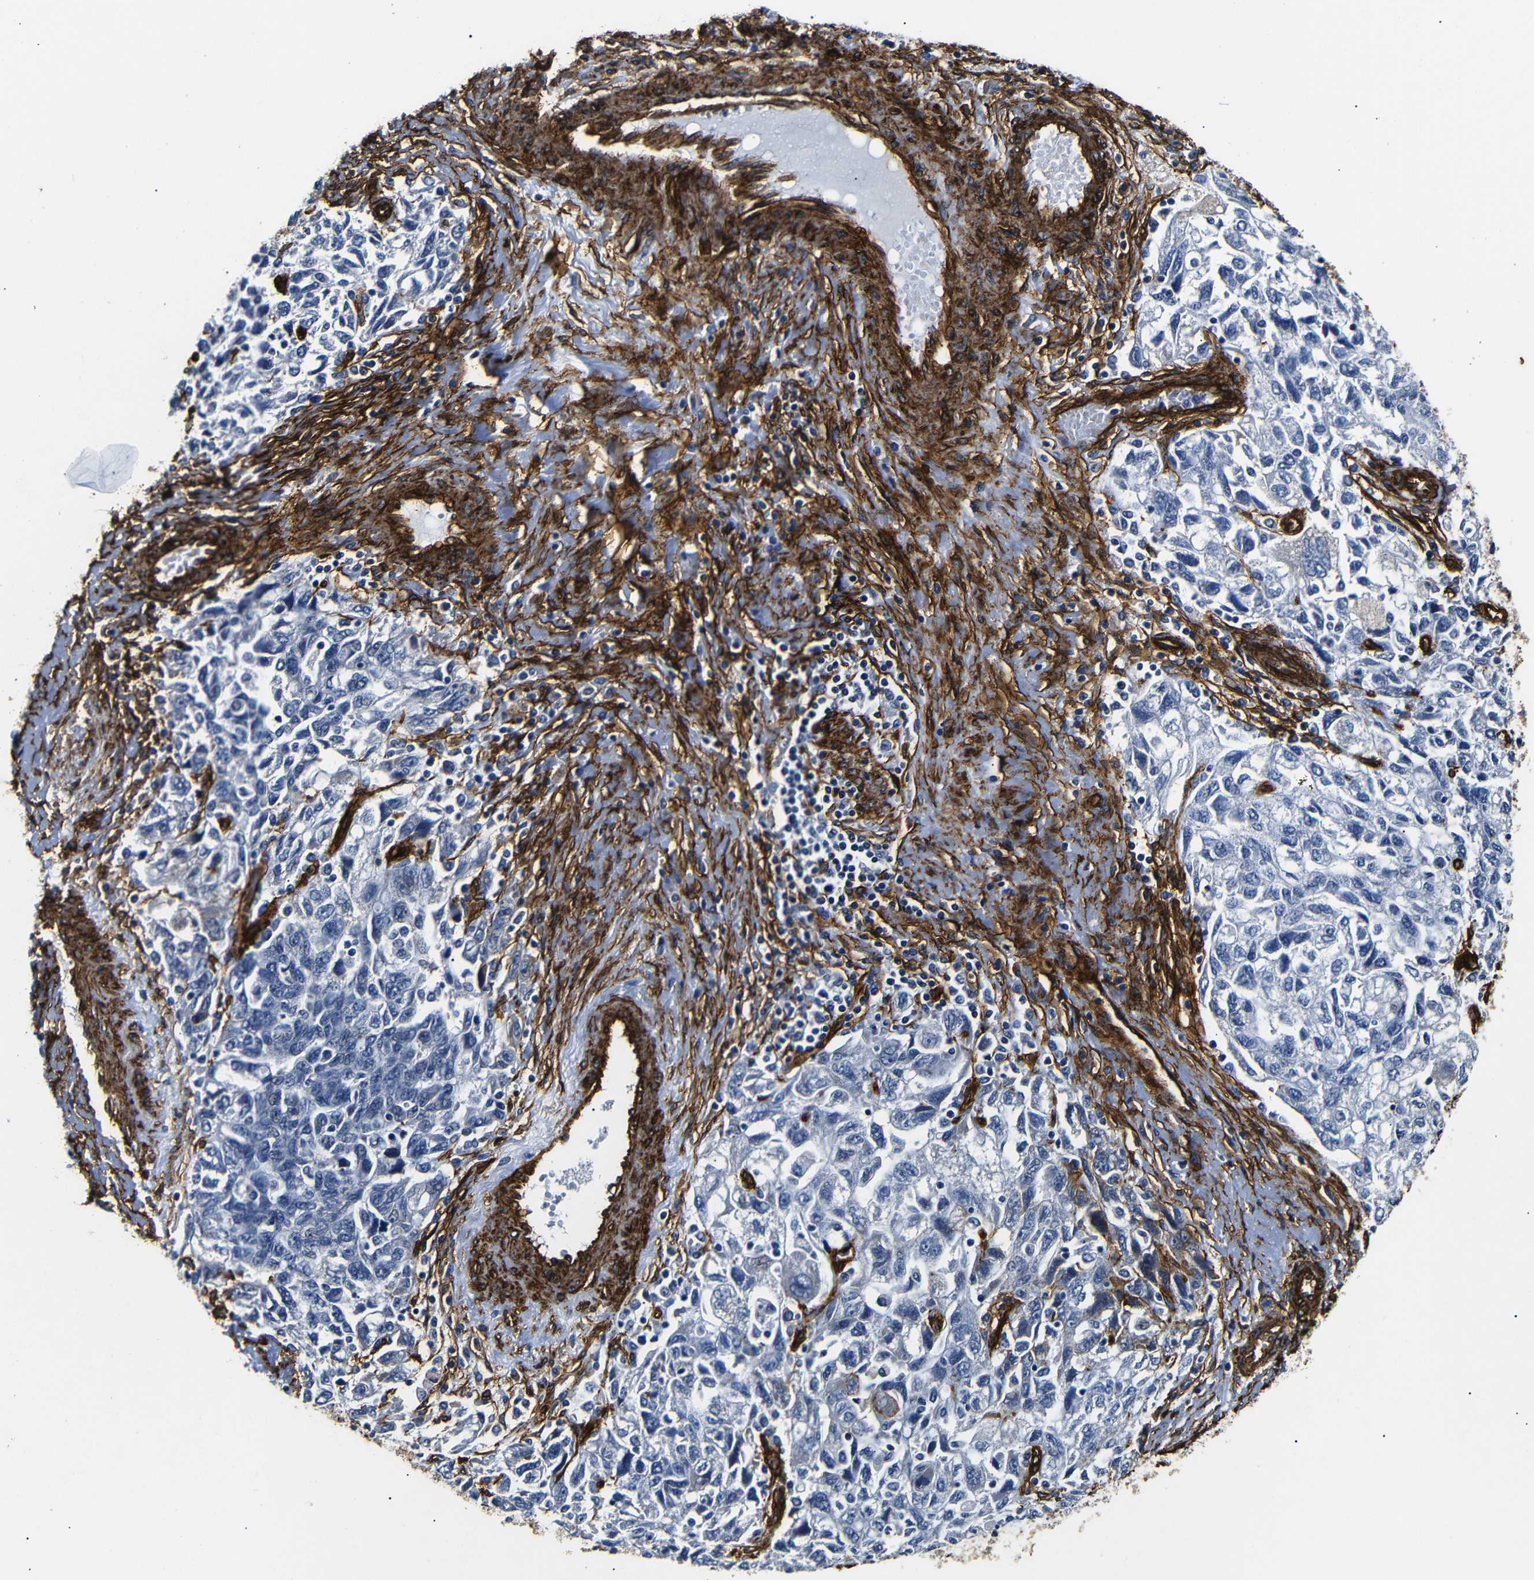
{"staining": {"intensity": "negative", "quantity": "none", "location": "none"}, "tissue": "ovarian cancer", "cell_type": "Tumor cells", "image_type": "cancer", "snomed": [{"axis": "morphology", "description": "Carcinoma, NOS"}, {"axis": "morphology", "description": "Cystadenocarcinoma, serous, NOS"}, {"axis": "topography", "description": "Ovary"}], "caption": "A histopathology image of ovarian cancer stained for a protein shows no brown staining in tumor cells.", "gene": "CAV2", "patient": {"sex": "female", "age": 69}}